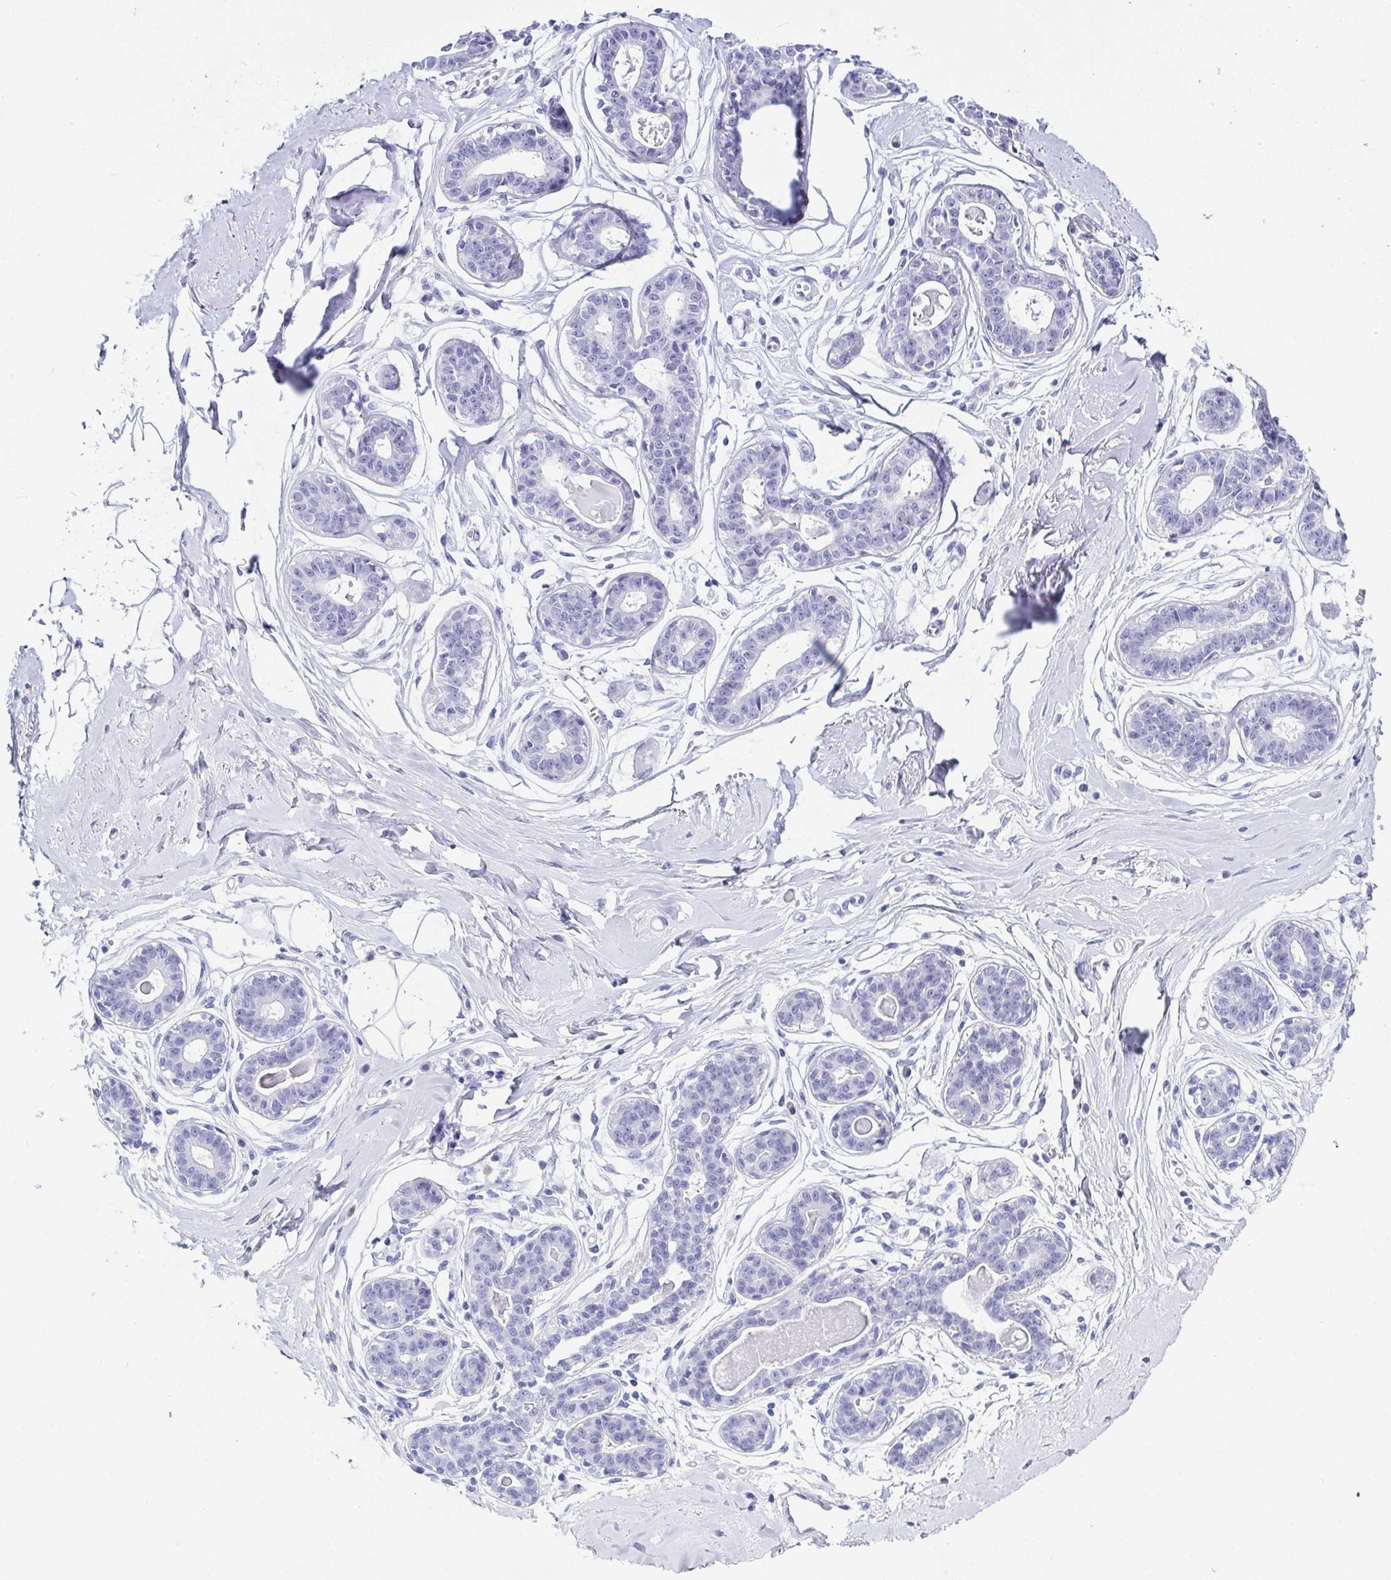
{"staining": {"intensity": "negative", "quantity": "none", "location": "none"}, "tissue": "breast", "cell_type": "Adipocytes", "image_type": "normal", "snomed": [{"axis": "morphology", "description": "Normal tissue, NOS"}, {"axis": "topography", "description": "Breast"}], "caption": "The immunohistochemistry (IHC) image has no significant expression in adipocytes of breast.", "gene": "TNNT2", "patient": {"sex": "female", "age": 45}}